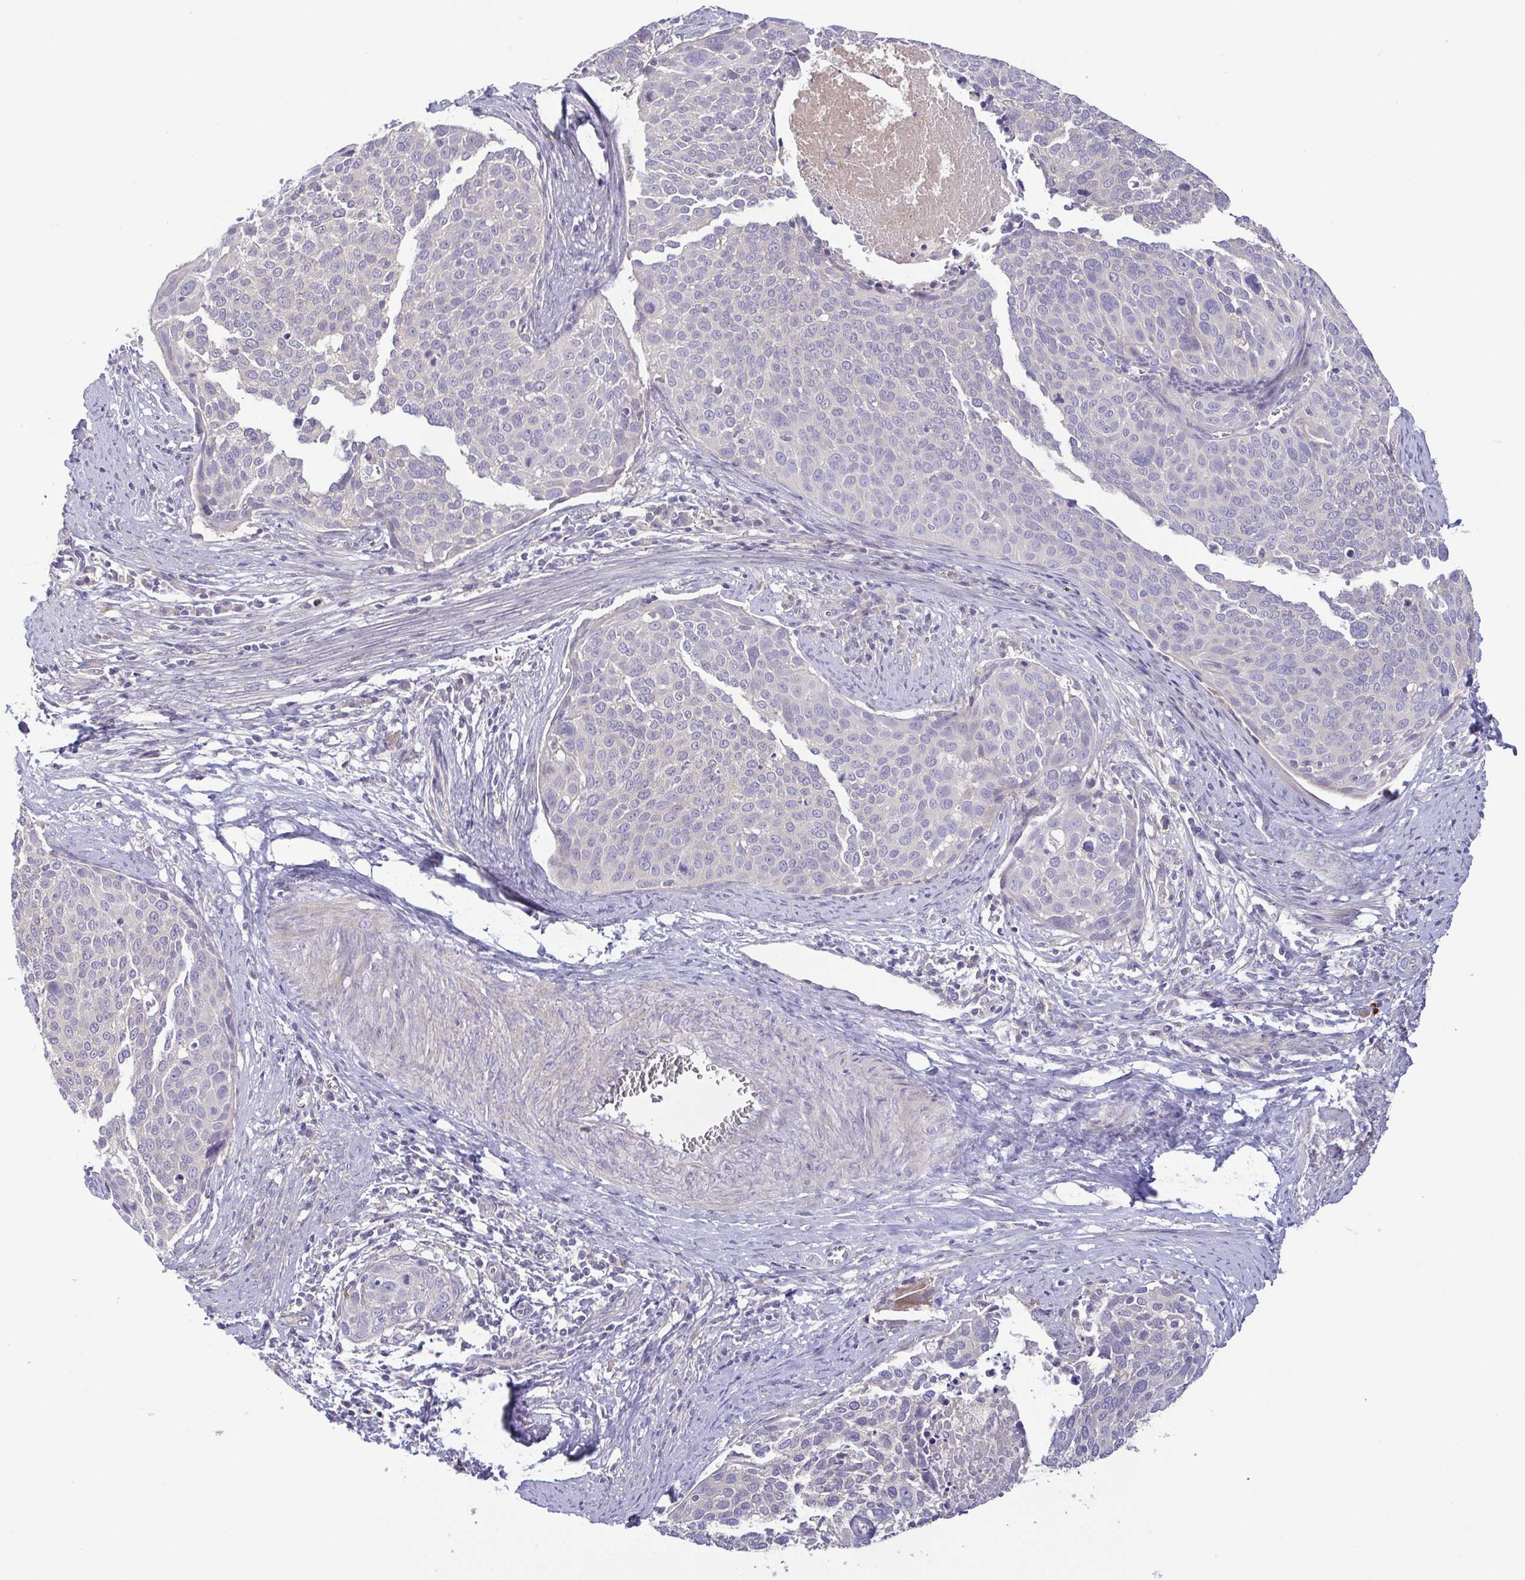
{"staining": {"intensity": "negative", "quantity": "none", "location": "none"}, "tissue": "cervical cancer", "cell_type": "Tumor cells", "image_type": "cancer", "snomed": [{"axis": "morphology", "description": "Squamous cell carcinoma, NOS"}, {"axis": "topography", "description": "Cervix"}], "caption": "An immunohistochemistry (IHC) image of cervical cancer is shown. There is no staining in tumor cells of cervical cancer.", "gene": "LMF2", "patient": {"sex": "female", "age": 39}}